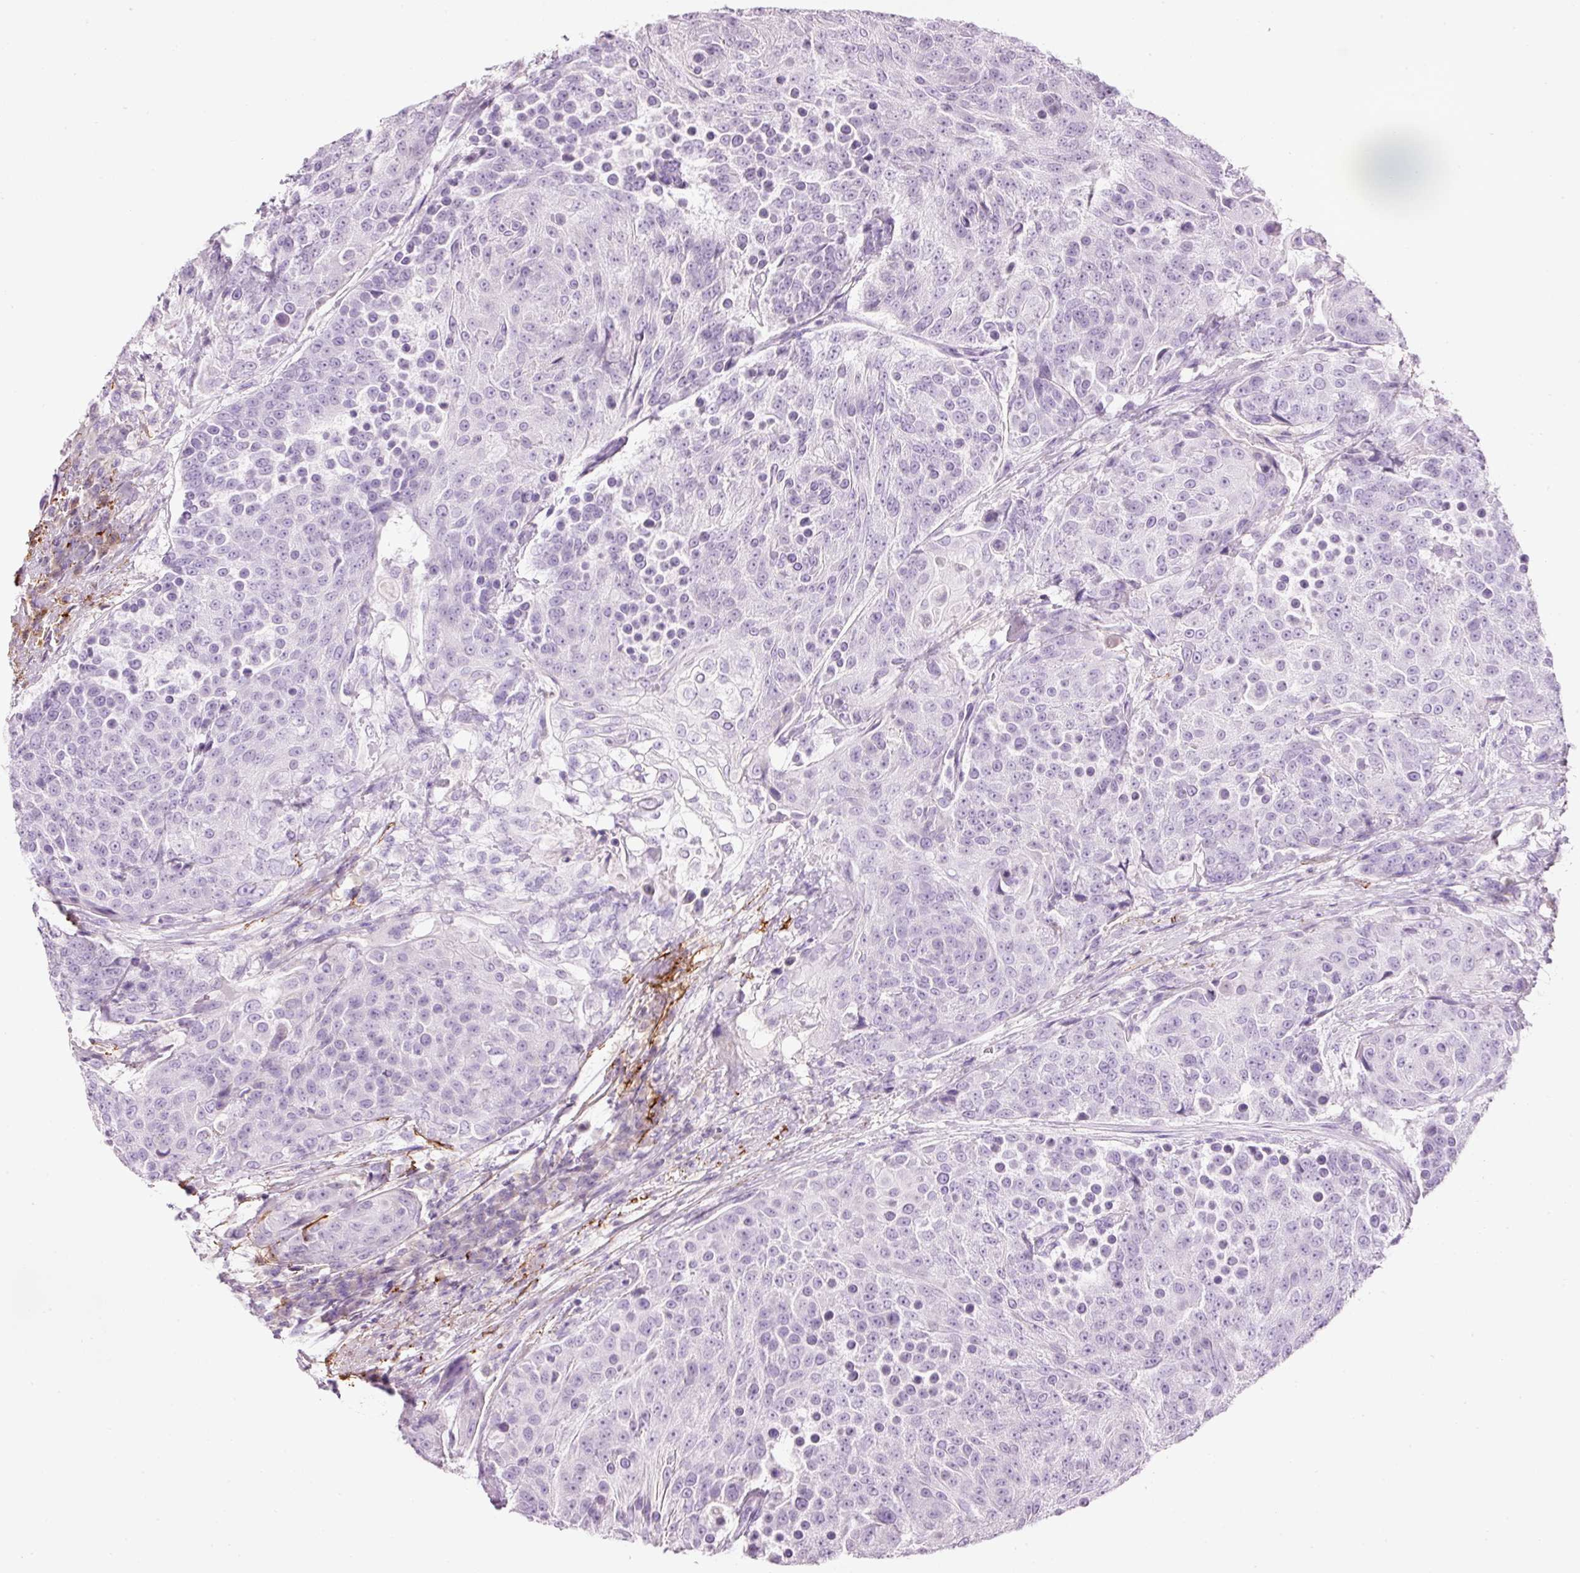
{"staining": {"intensity": "negative", "quantity": "none", "location": "none"}, "tissue": "urothelial cancer", "cell_type": "Tumor cells", "image_type": "cancer", "snomed": [{"axis": "morphology", "description": "Urothelial carcinoma, High grade"}, {"axis": "topography", "description": "Urinary bladder"}], "caption": "DAB (3,3'-diaminobenzidine) immunohistochemical staining of urothelial cancer reveals no significant expression in tumor cells. (DAB IHC, high magnification).", "gene": "MFAP4", "patient": {"sex": "female", "age": 63}}